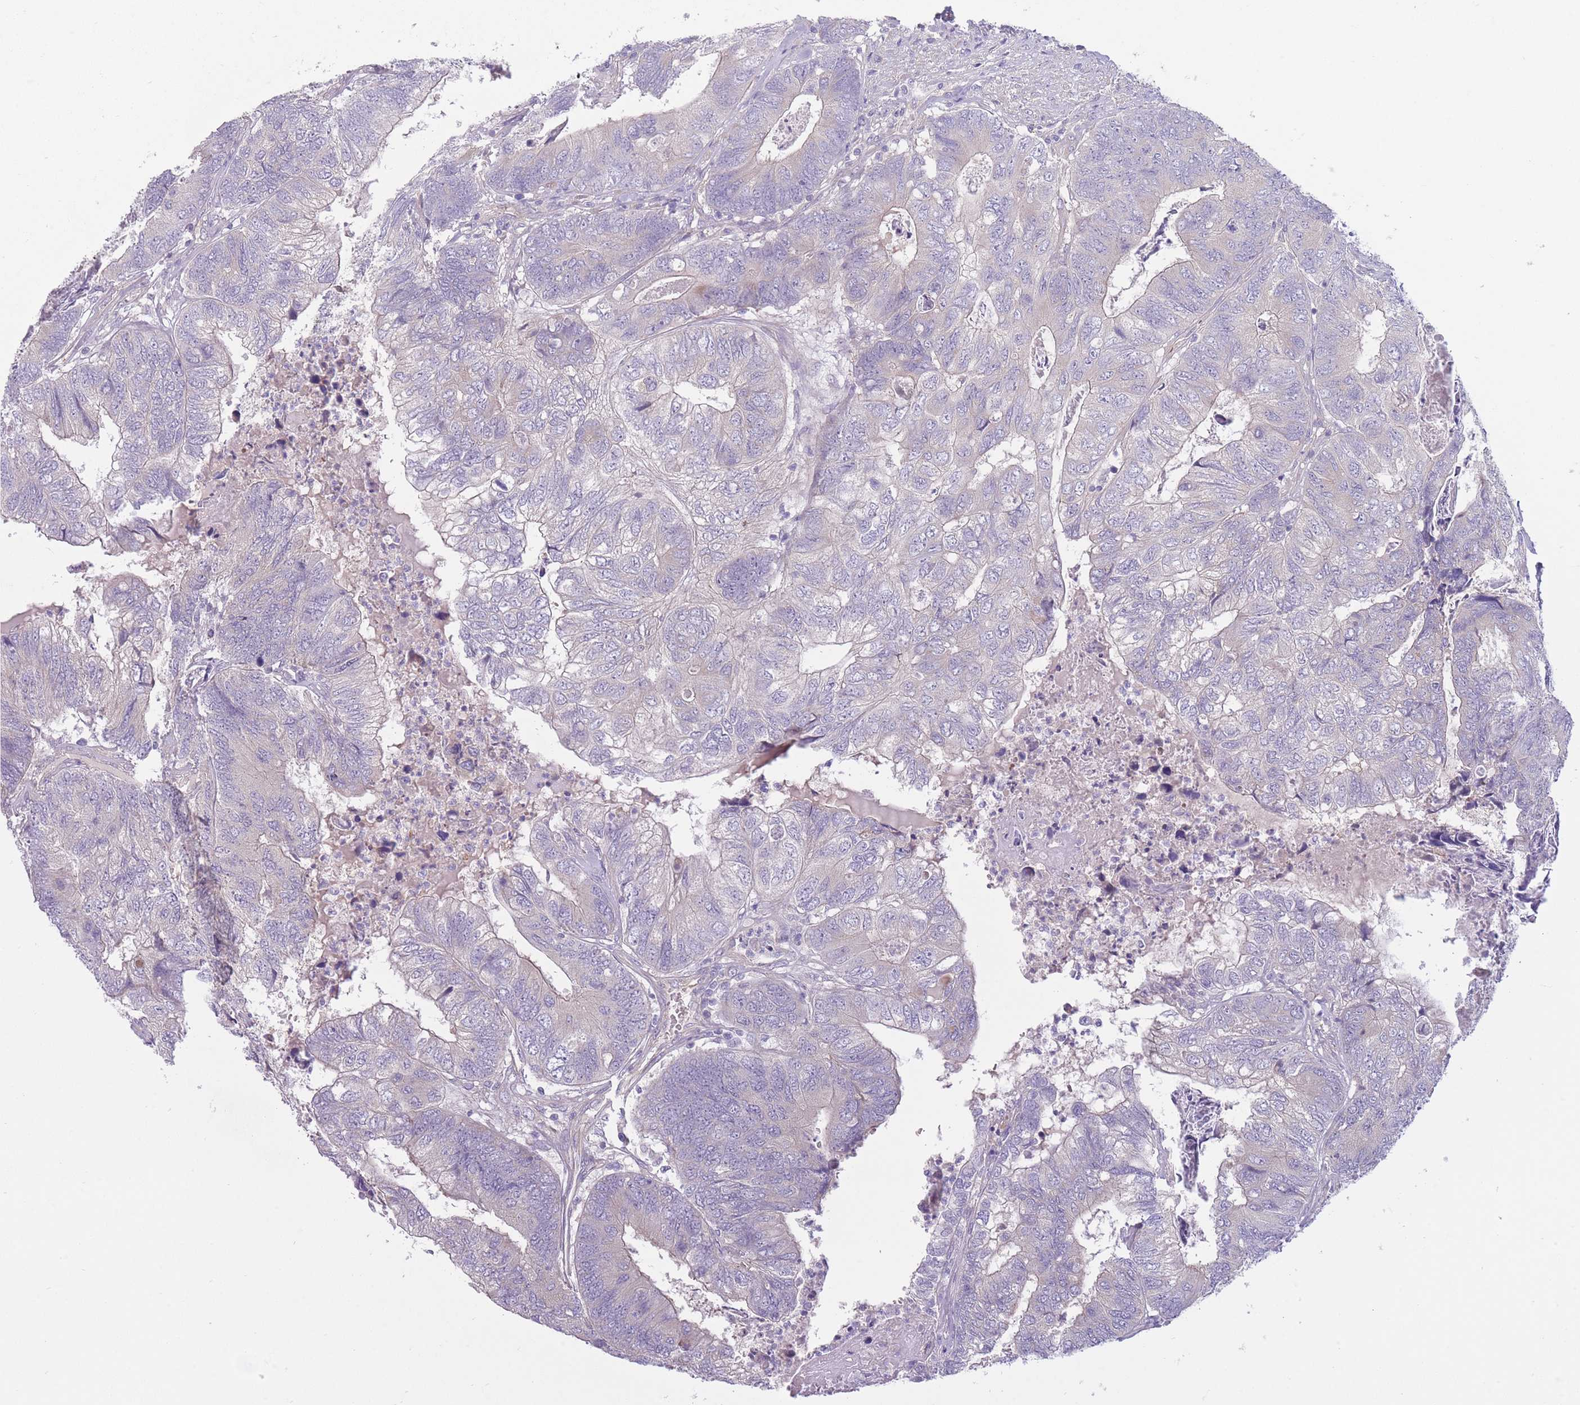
{"staining": {"intensity": "negative", "quantity": "none", "location": "none"}, "tissue": "colorectal cancer", "cell_type": "Tumor cells", "image_type": "cancer", "snomed": [{"axis": "morphology", "description": "Adenocarcinoma, NOS"}, {"axis": "topography", "description": "Colon"}], "caption": "Immunohistochemical staining of adenocarcinoma (colorectal) reveals no significant staining in tumor cells.", "gene": "PNPLA5", "patient": {"sex": "female", "age": 67}}